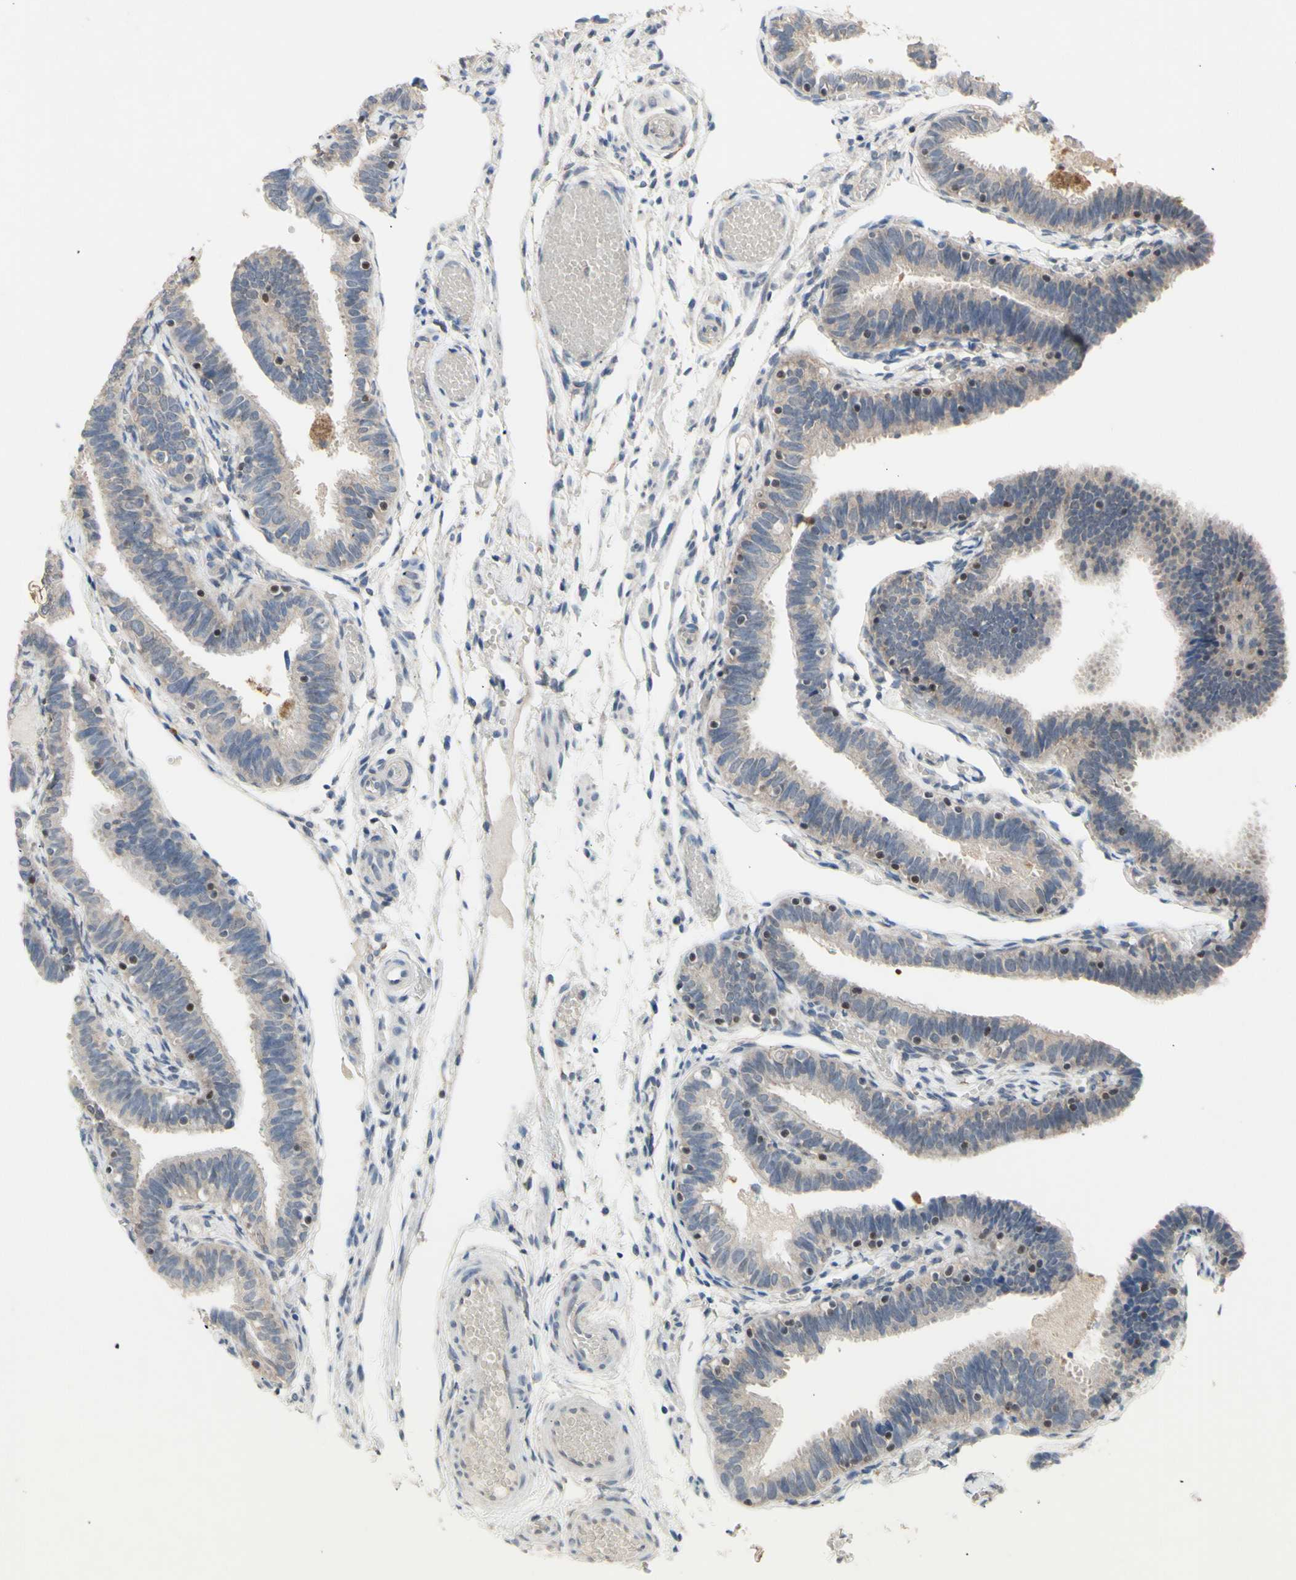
{"staining": {"intensity": "weak", "quantity": ">75%", "location": "cytoplasmic/membranous"}, "tissue": "fallopian tube", "cell_type": "Glandular cells", "image_type": "normal", "snomed": [{"axis": "morphology", "description": "Normal tissue, NOS"}, {"axis": "topography", "description": "Fallopian tube"}], "caption": "The image exhibits immunohistochemical staining of benign fallopian tube. There is weak cytoplasmic/membranous staining is seen in about >75% of glandular cells. (DAB = brown stain, brightfield microscopy at high magnification).", "gene": "NLRP1", "patient": {"sex": "female", "age": 46}}